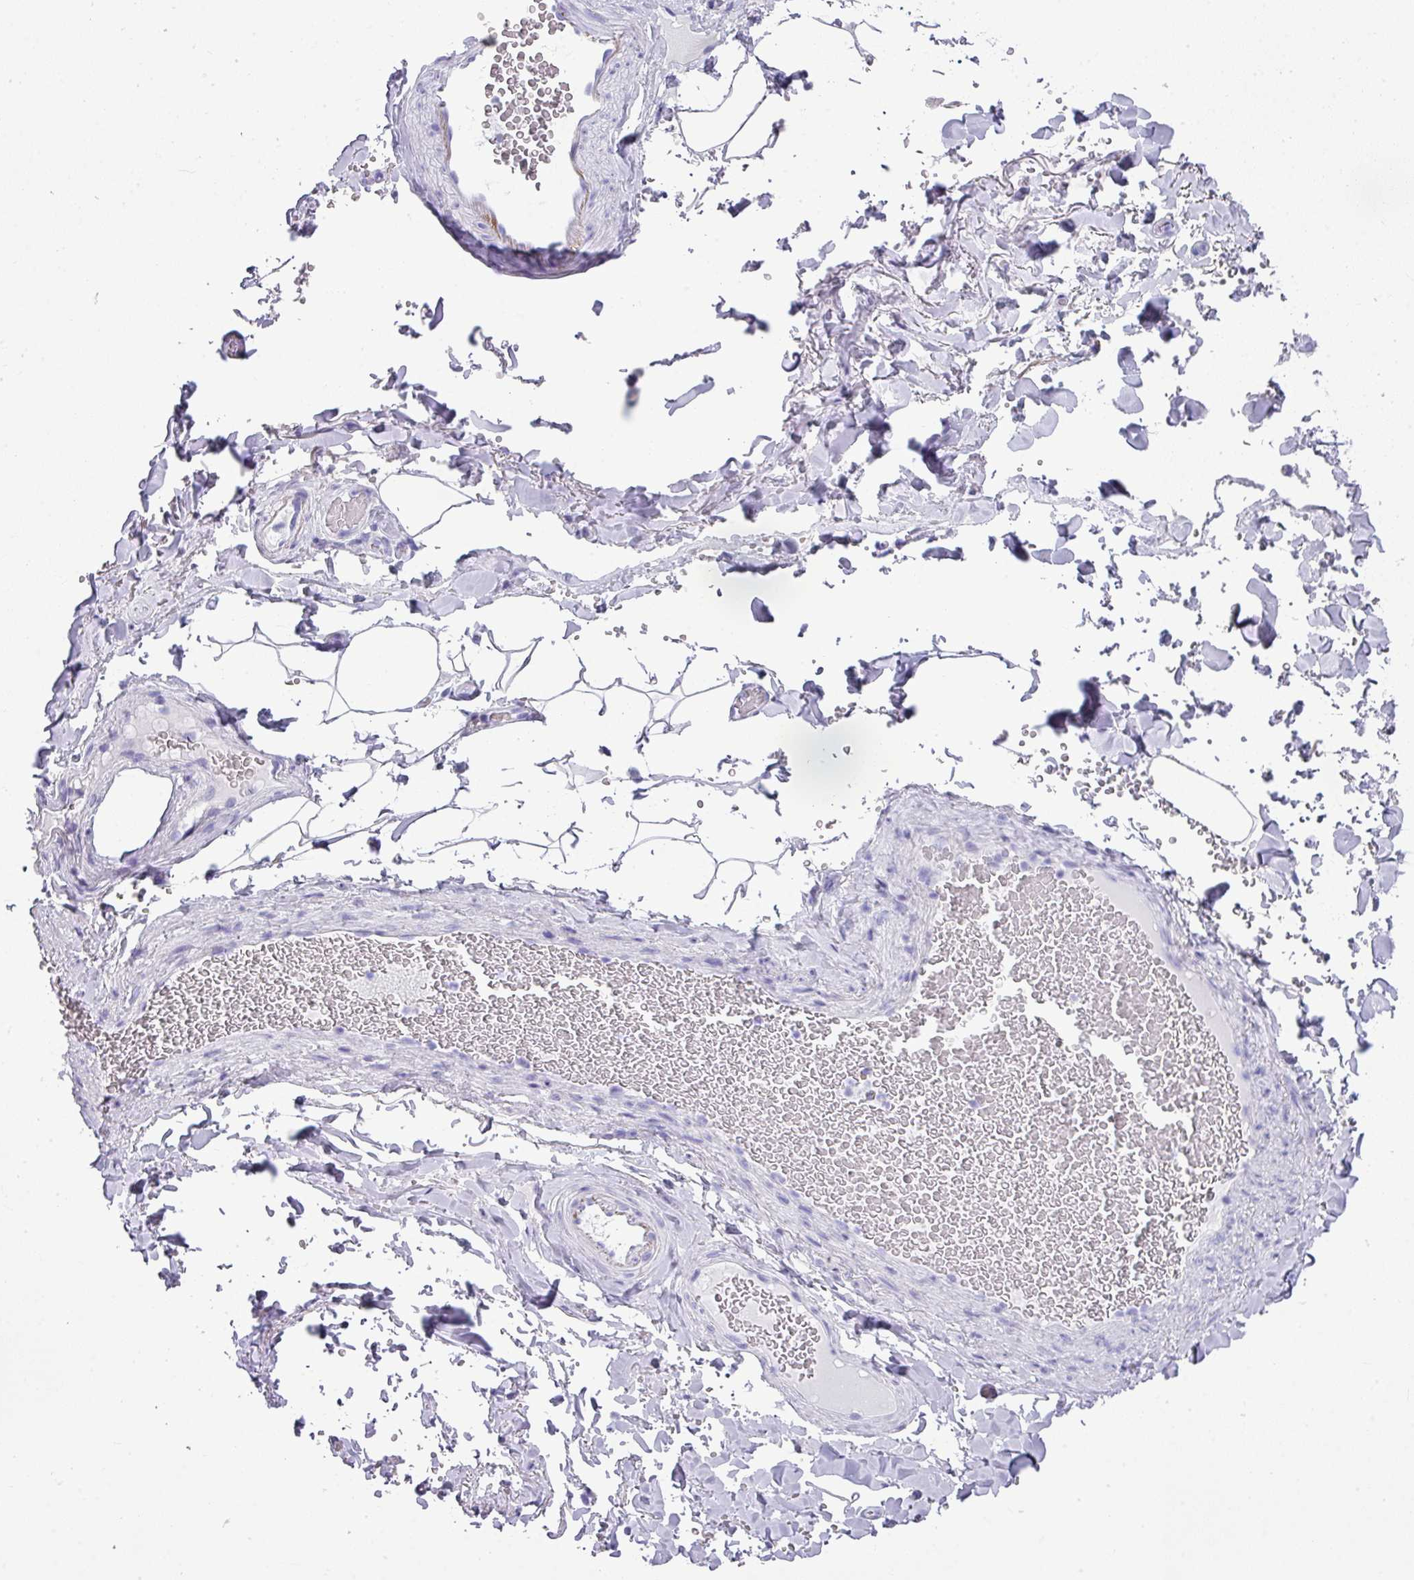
{"staining": {"intensity": "negative", "quantity": "none", "location": "none"}, "tissue": "adipose tissue", "cell_type": "Adipocytes", "image_type": "normal", "snomed": [{"axis": "morphology", "description": "Normal tissue, NOS"}, {"axis": "topography", "description": "Rectum"}, {"axis": "topography", "description": "Peripheral nerve tissue"}], "caption": "There is no significant expression in adipocytes of adipose tissue. (DAB IHC visualized using brightfield microscopy, high magnification).", "gene": "ZNF568", "patient": {"sex": "female", "age": 69}}